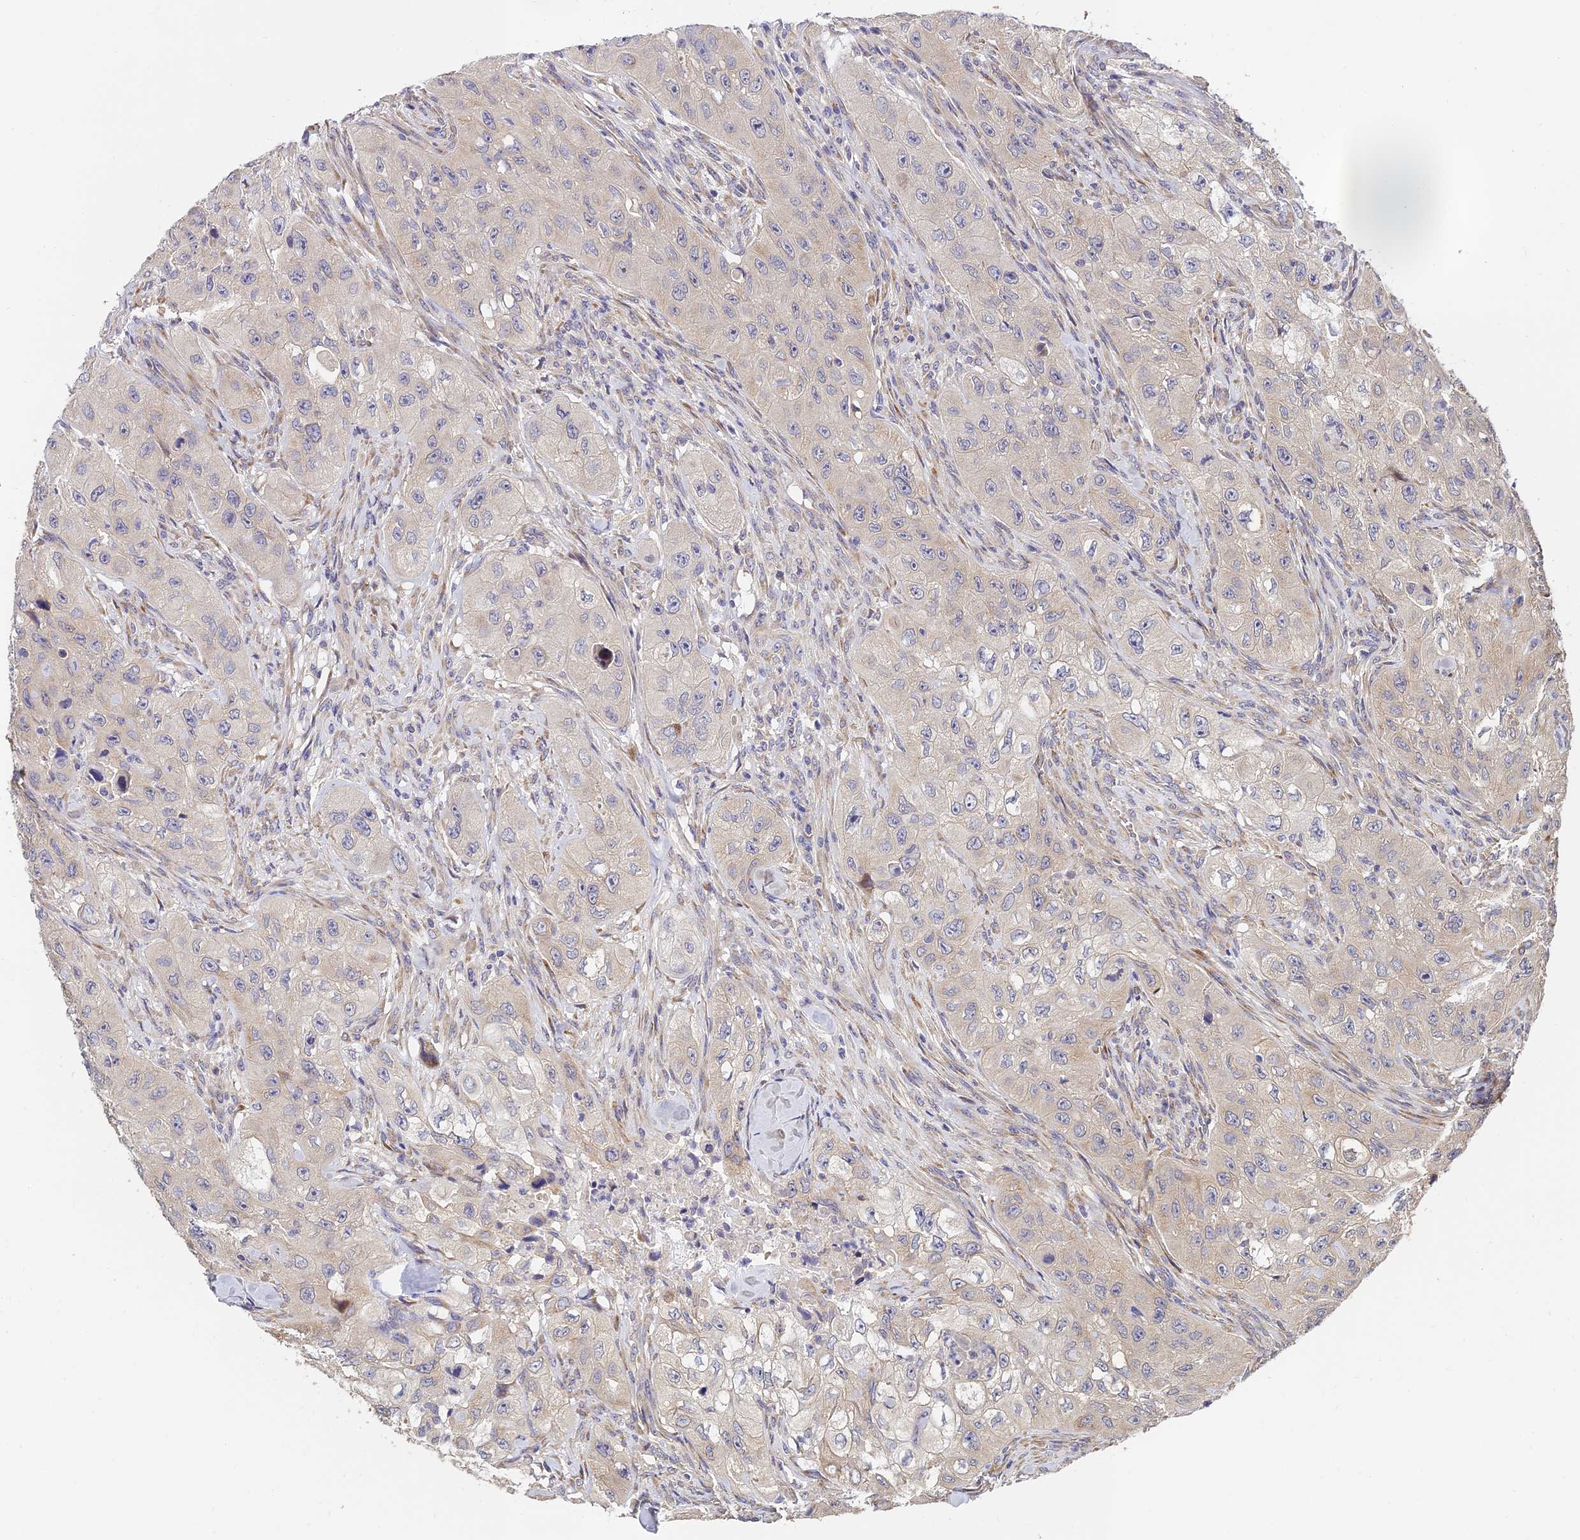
{"staining": {"intensity": "weak", "quantity": "<25%", "location": "cytoplasmic/membranous"}, "tissue": "skin cancer", "cell_type": "Tumor cells", "image_type": "cancer", "snomed": [{"axis": "morphology", "description": "Squamous cell carcinoma, NOS"}, {"axis": "topography", "description": "Skin"}, {"axis": "topography", "description": "Subcutis"}], "caption": "Tumor cells are negative for protein expression in human squamous cell carcinoma (skin).", "gene": "ARL8B", "patient": {"sex": "male", "age": 73}}